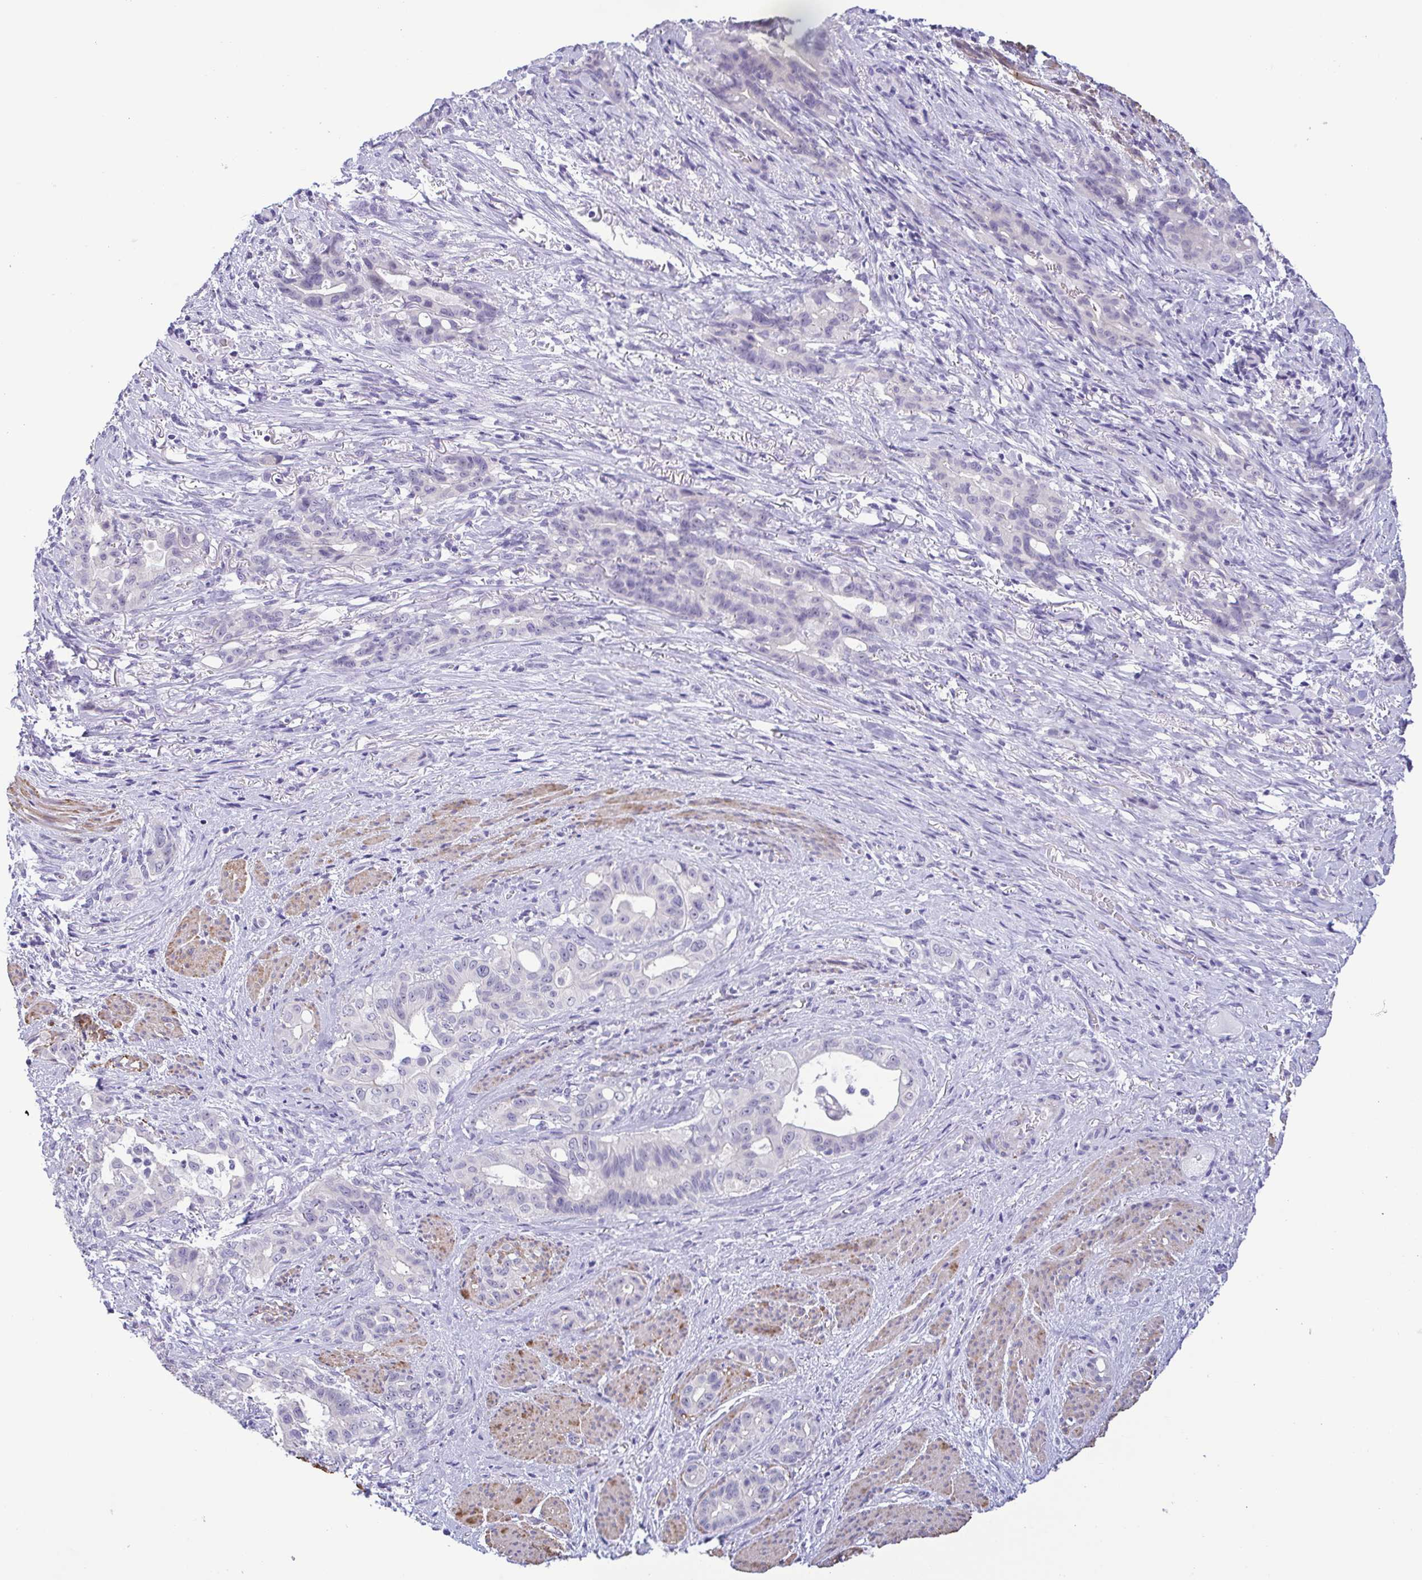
{"staining": {"intensity": "negative", "quantity": "none", "location": "none"}, "tissue": "stomach cancer", "cell_type": "Tumor cells", "image_type": "cancer", "snomed": [{"axis": "morphology", "description": "Normal tissue, NOS"}, {"axis": "morphology", "description": "Adenocarcinoma, NOS"}, {"axis": "topography", "description": "Esophagus"}, {"axis": "topography", "description": "Stomach, upper"}], "caption": "Human adenocarcinoma (stomach) stained for a protein using immunohistochemistry (IHC) exhibits no staining in tumor cells.", "gene": "MYL7", "patient": {"sex": "male", "age": 62}}